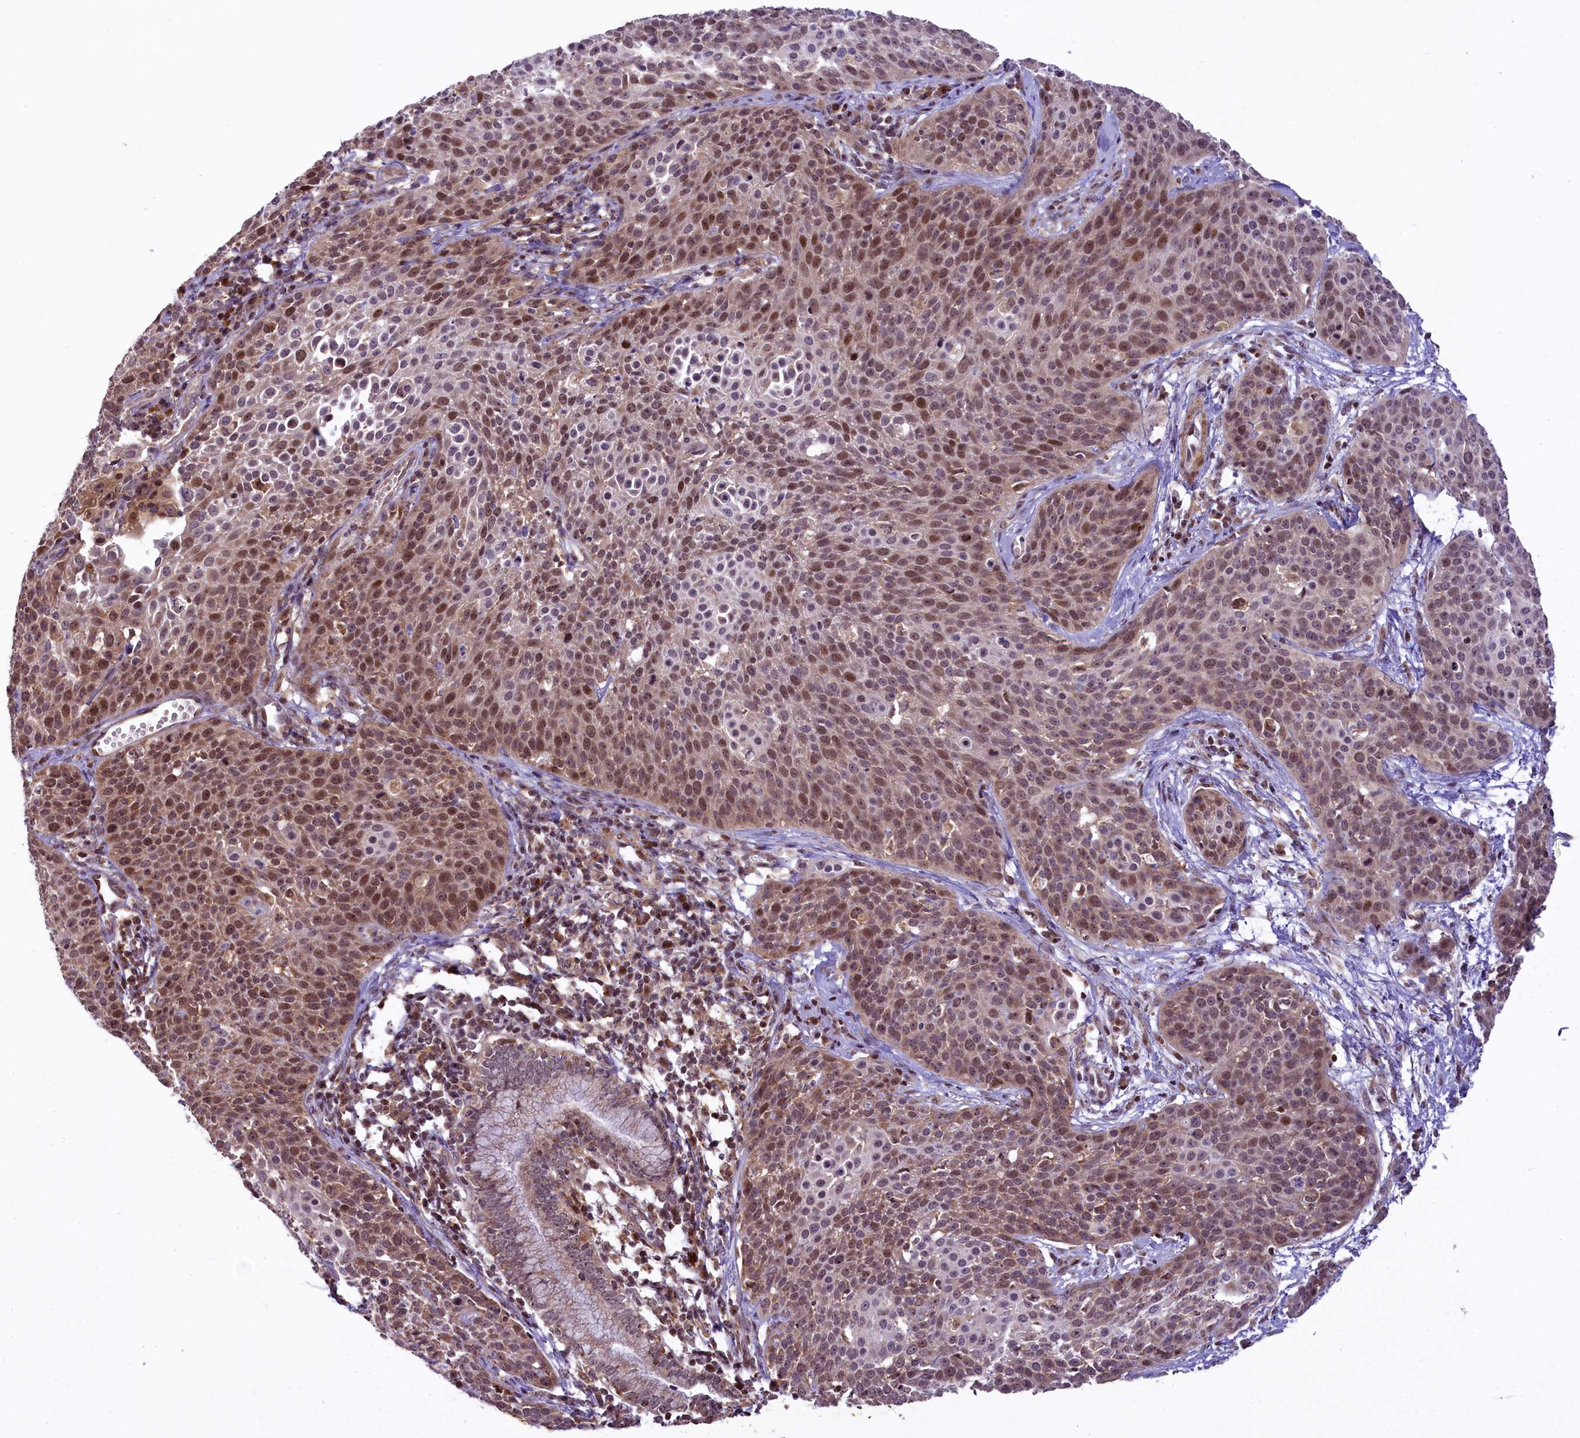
{"staining": {"intensity": "moderate", "quantity": ">75%", "location": "cytoplasmic/membranous,nuclear"}, "tissue": "cervical cancer", "cell_type": "Tumor cells", "image_type": "cancer", "snomed": [{"axis": "morphology", "description": "Squamous cell carcinoma, NOS"}, {"axis": "topography", "description": "Cervix"}], "caption": "Squamous cell carcinoma (cervical) stained with a brown dye reveals moderate cytoplasmic/membranous and nuclear positive expression in about >75% of tumor cells.", "gene": "RBBP8", "patient": {"sex": "female", "age": 38}}